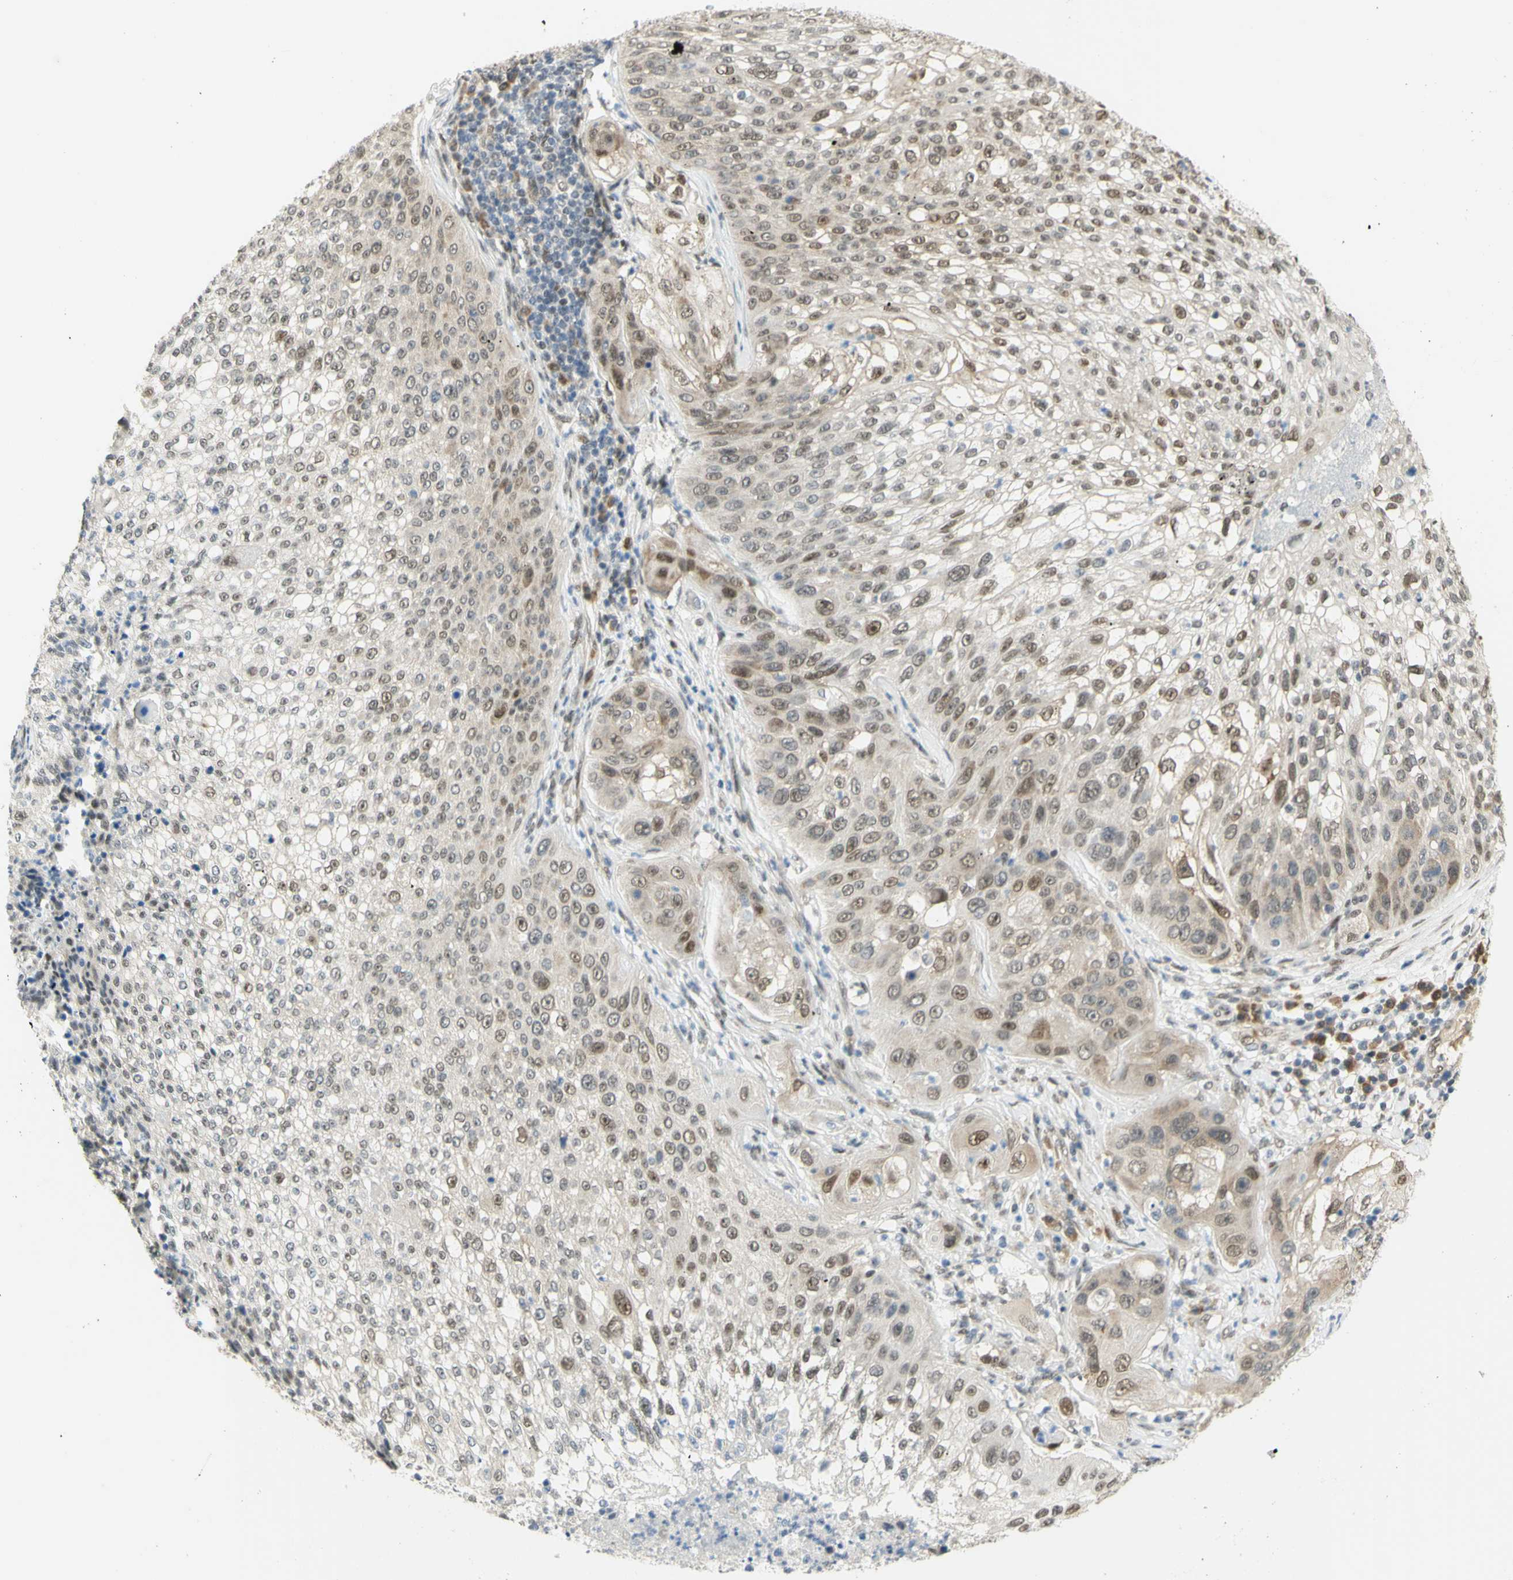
{"staining": {"intensity": "moderate", "quantity": "25%-75%", "location": "nuclear"}, "tissue": "lung cancer", "cell_type": "Tumor cells", "image_type": "cancer", "snomed": [{"axis": "morphology", "description": "Inflammation, NOS"}, {"axis": "morphology", "description": "Squamous cell carcinoma, NOS"}, {"axis": "topography", "description": "Lymph node"}, {"axis": "topography", "description": "Soft tissue"}, {"axis": "topography", "description": "Lung"}], "caption": "About 25%-75% of tumor cells in human squamous cell carcinoma (lung) exhibit moderate nuclear protein staining as visualized by brown immunohistochemical staining.", "gene": "DDX1", "patient": {"sex": "male", "age": 66}}